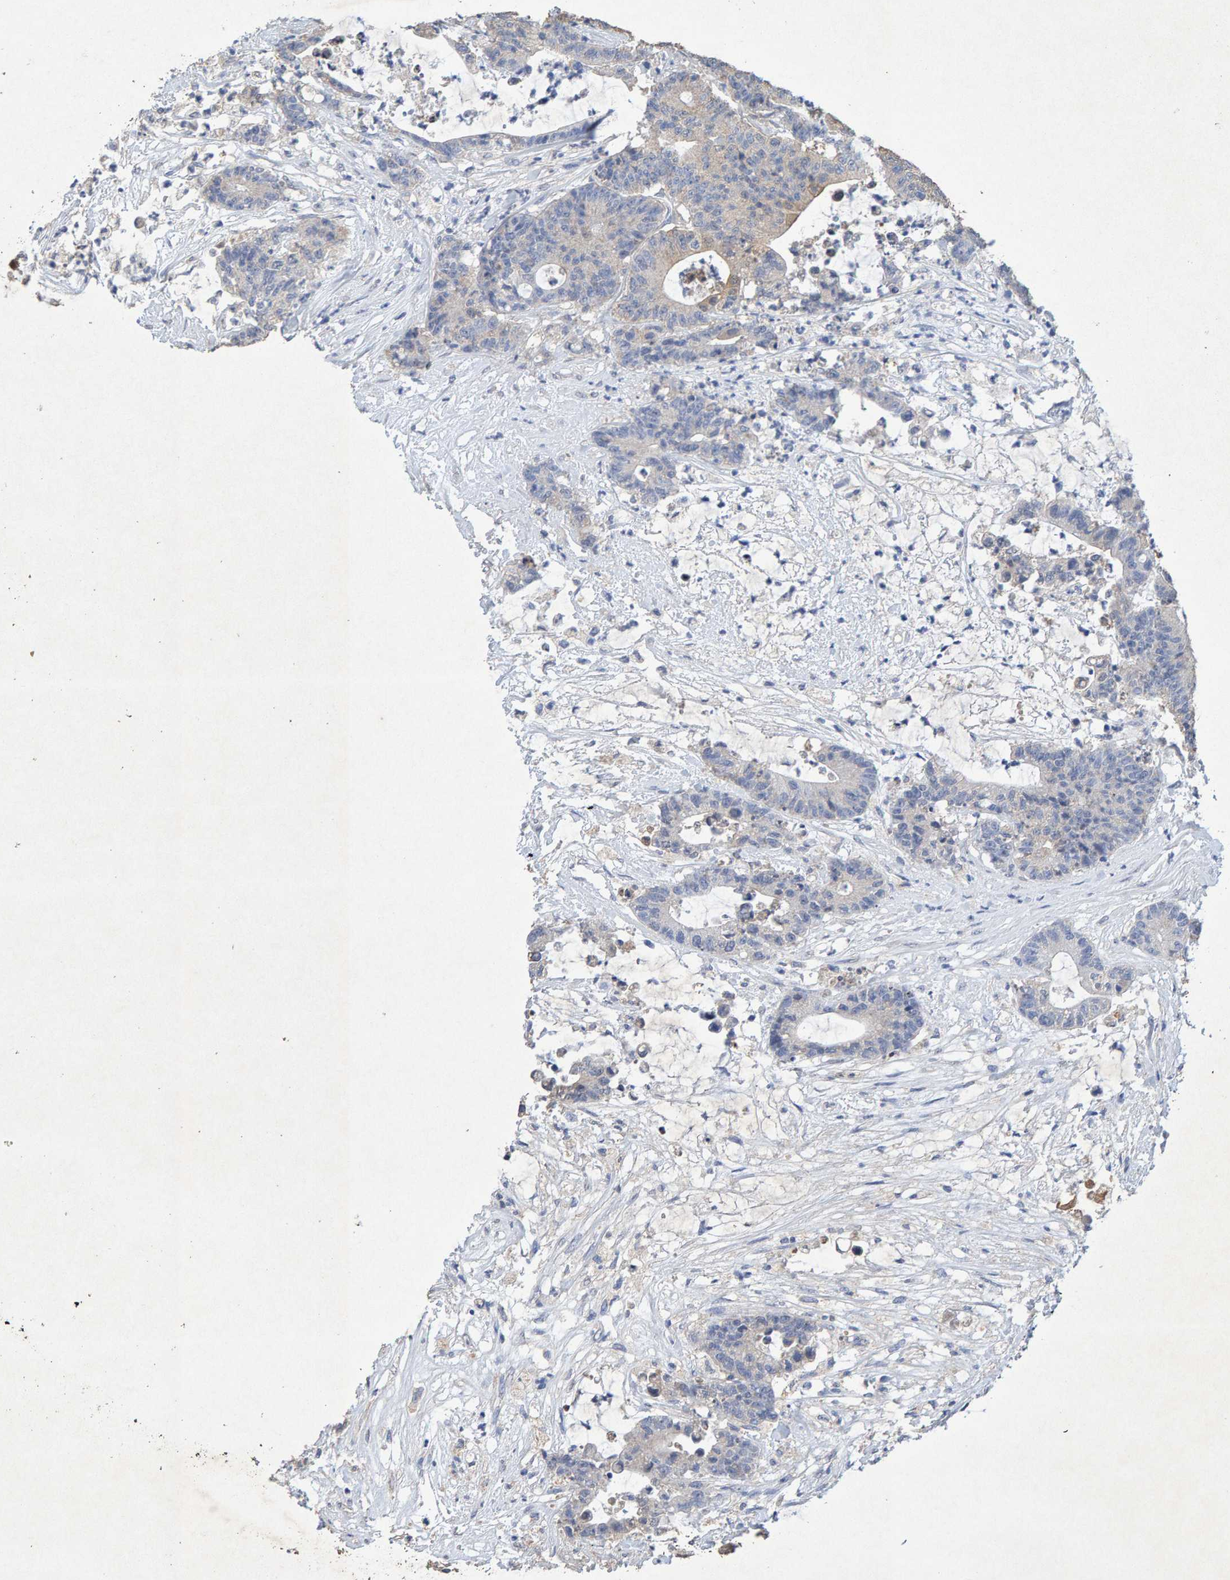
{"staining": {"intensity": "weak", "quantity": "<25%", "location": "cytoplasmic/membranous"}, "tissue": "colorectal cancer", "cell_type": "Tumor cells", "image_type": "cancer", "snomed": [{"axis": "morphology", "description": "Adenocarcinoma, NOS"}, {"axis": "topography", "description": "Colon"}], "caption": "A histopathology image of colorectal adenocarcinoma stained for a protein exhibits no brown staining in tumor cells.", "gene": "CTH", "patient": {"sex": "female", "age": 84}}